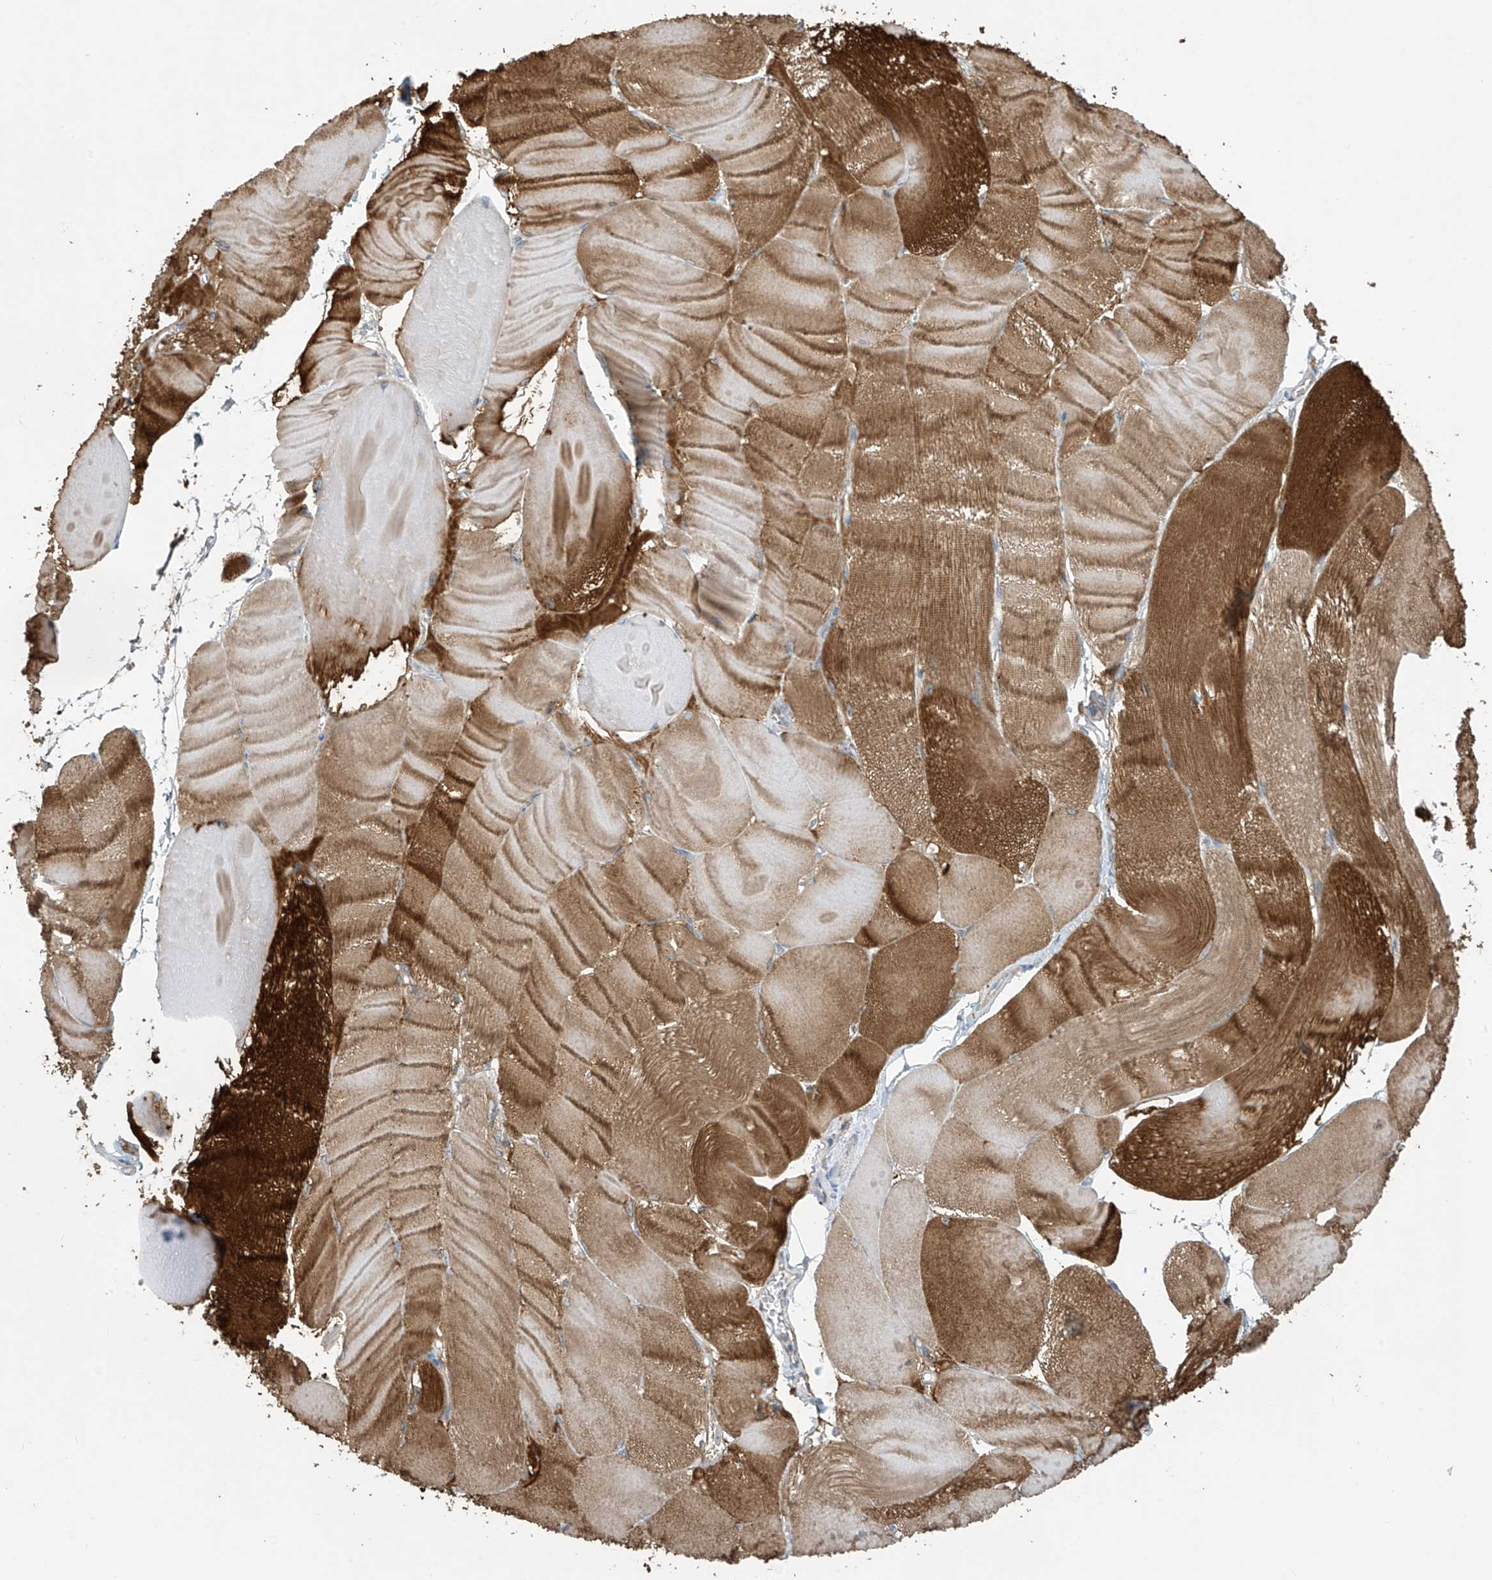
{"staining": {"intensity": "moderate", "quantity": ">75%", "location": "cytoplasmic/membranous"}, "tissue": "skeletal muscle", "cell_type": "Myocytes", "image_type": "normal", "snomed": [{"axis": "morphology", "description": "Normal tissue, NOS"}, {"axis": "morphology", "description": "Basal cell carcinoma"}, {"axis": "topography", "description": "Skeletal muscle"}], "caption": "Moderate cytoplasmic/membranous staining for a protein is seen in approximately >75% of myocytes of unremarkable skeletal muscle using IHC.", "gene": "ZNF846", "patient": {"sex": "female", "age": 64}}